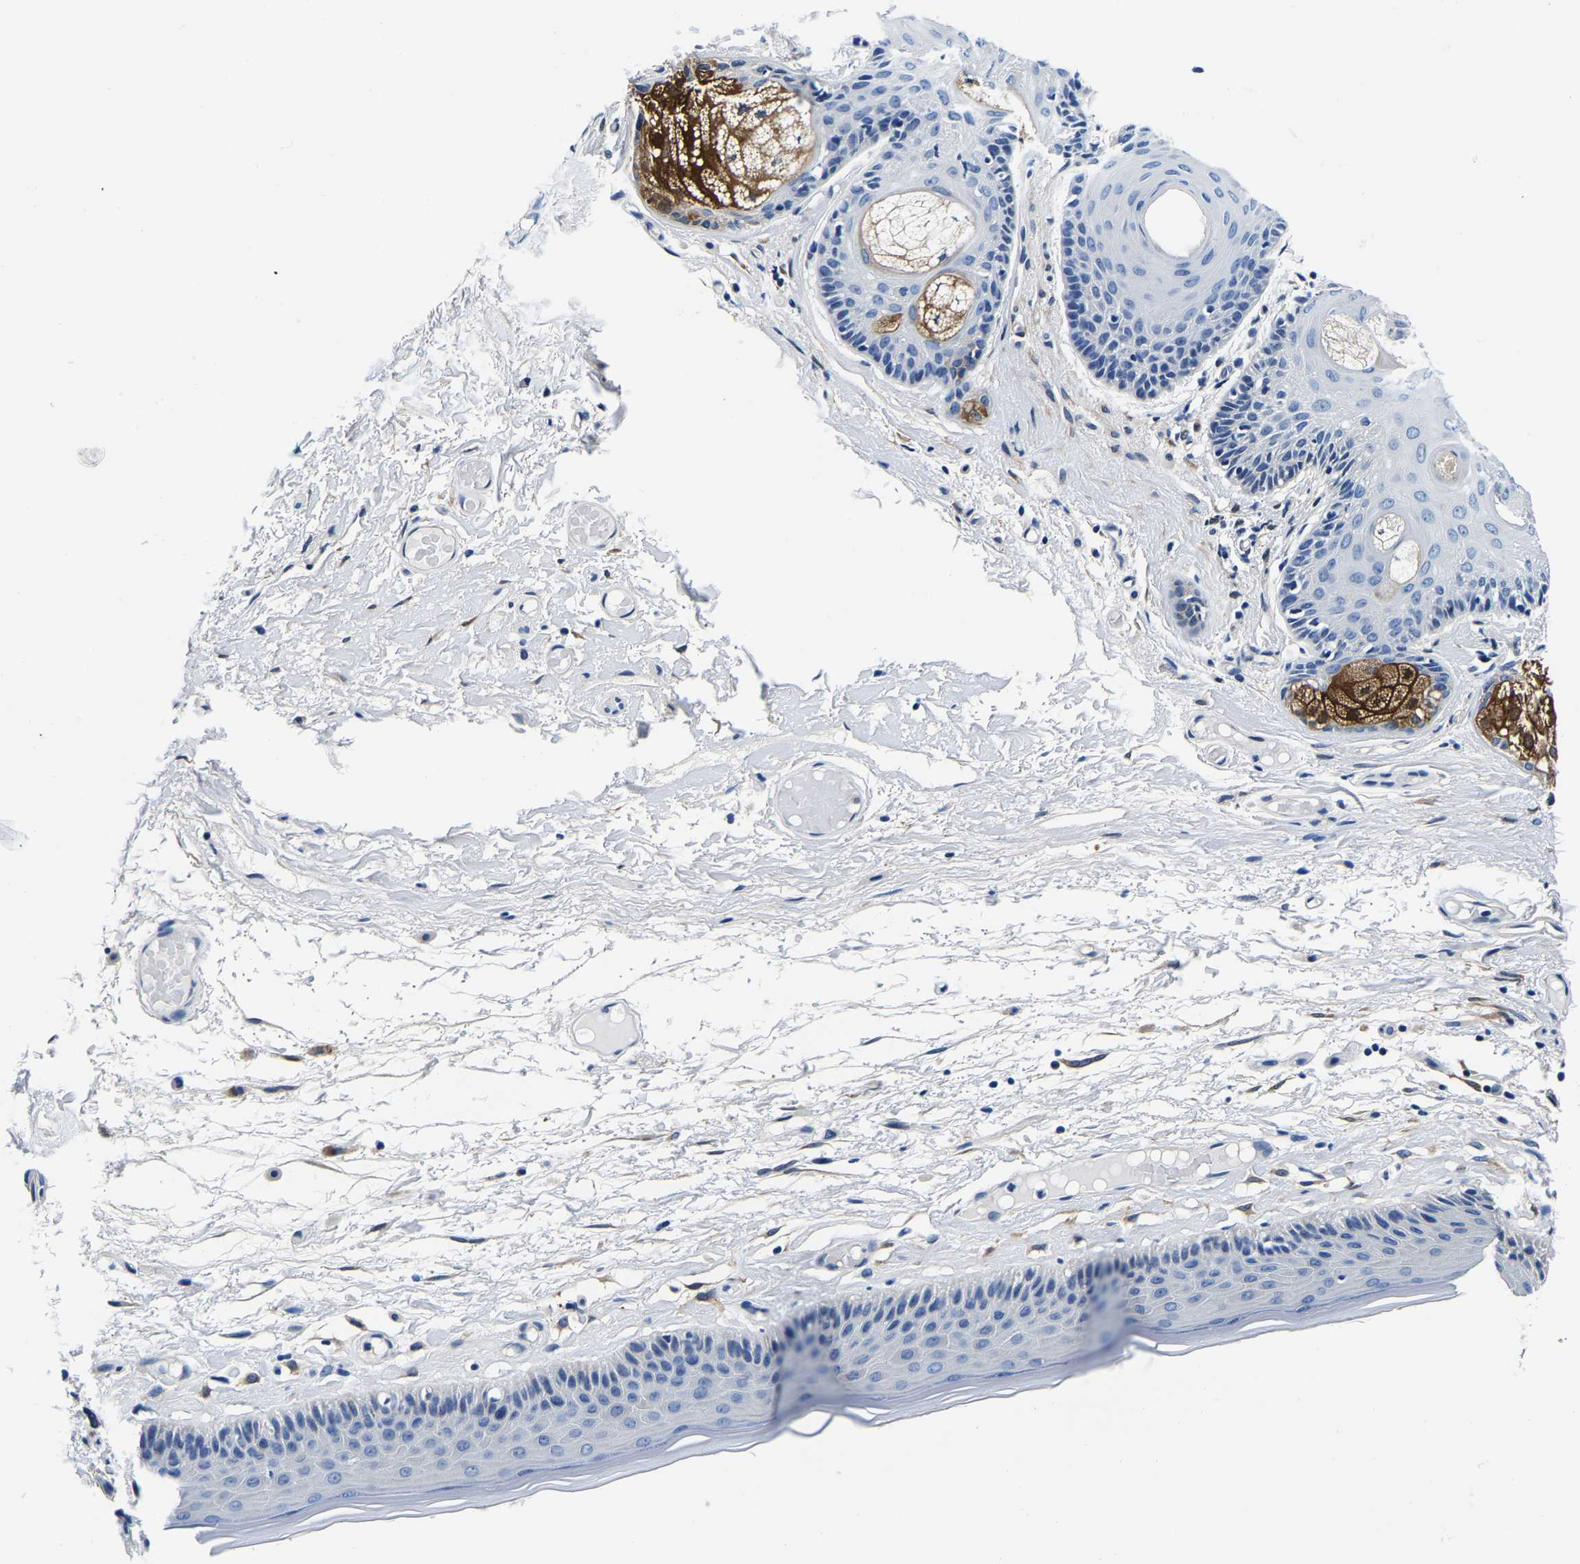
{"staining": {"intensity": "weak", "quantity": "<25%", "location": "cytoplasmic/membranous"}, "tissue": "skin", "cell_type": "Epidermal cells", "image_type": "normal", "snomed": [{"axis": "morphology", "description": "Normal tissue, NOS"}, {"axis": "topography", "description": "Vulva"}], "caption": "Immunohistochemistry (IHC) photomicrograph of normal human skin stained for a protein (brown), which demonstrates no expression in epidermal cells. (DAB immunohistochemistry (IHC) visualized using brightfield microscopy, high magnification).", "gene": "ACO1", "patient": {"sex": "female", "age": 73}}